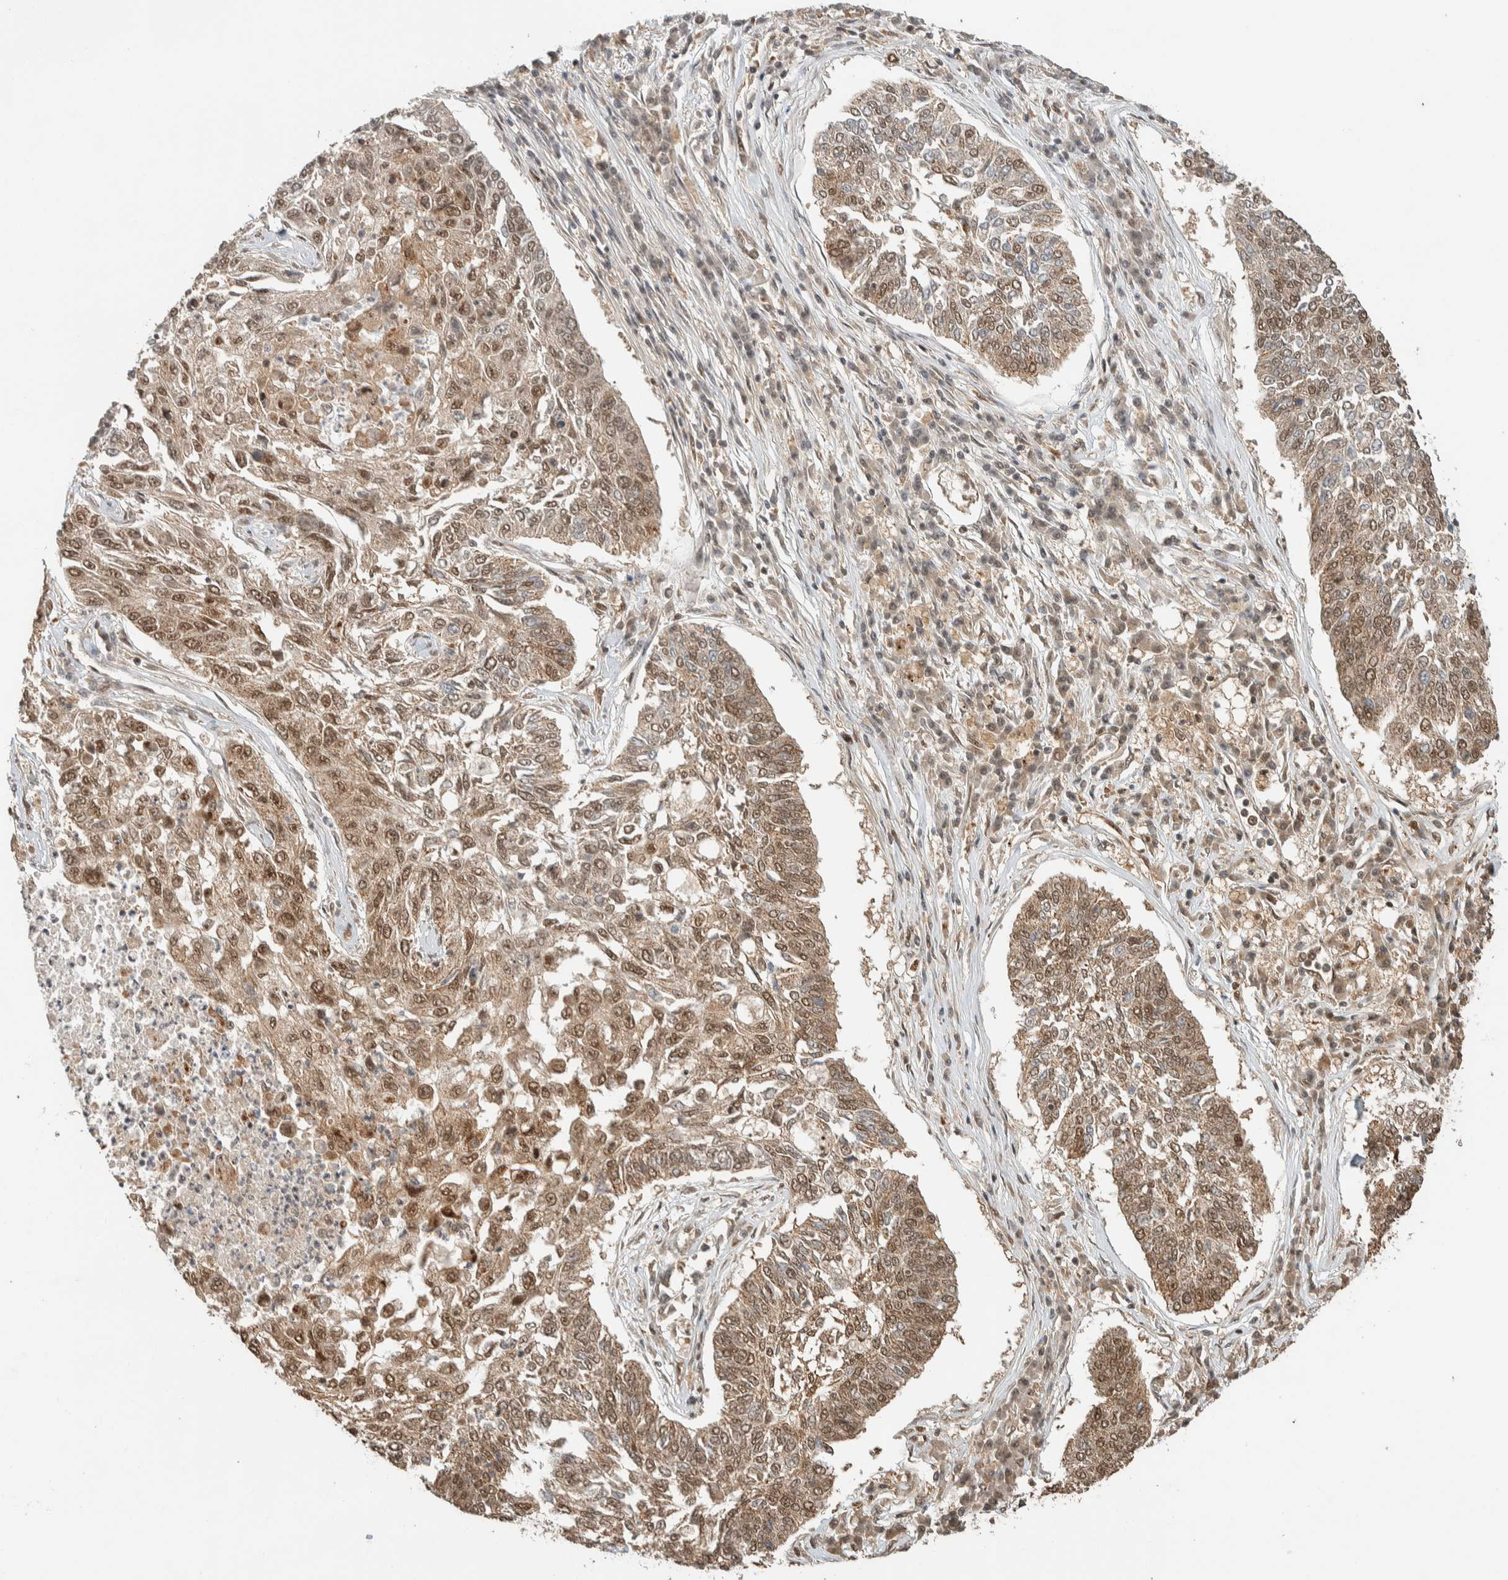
{"staining": {"intensity": "moderate", "quantity": ">75%", "location": "cytoplasmic/membranous,nuclear"}, "tissue": "lung cancer", "cell_type": "Tumor cells", "image_type": "cancer", "snomed": [{"axis": "morphology", "description": "Normal tissue, NOS"}, {"axis": "morphology", "description": "Squamous cell carcinoma, NOS"}, {"axis": "topography", "description": "Cartilage tissue"}, {"axis": "topography", "description": "Bronchus"}, {"axis": "topography", "description": "Lung"}], "caption": "Immunohistochemical staining of human lung cancer reveals moderate cytoplasmic/membranous and nuclear protein expression in approximately >75% of tumor cells. The staining is performed using DAB (3,3'-diaminobenzidine) brown chromogen to label protein expression. The nuclei are counter-stained blue using hematoxylin.", "gene": "ZBTB2", "patient": {"sex": "female", "age": 49}}